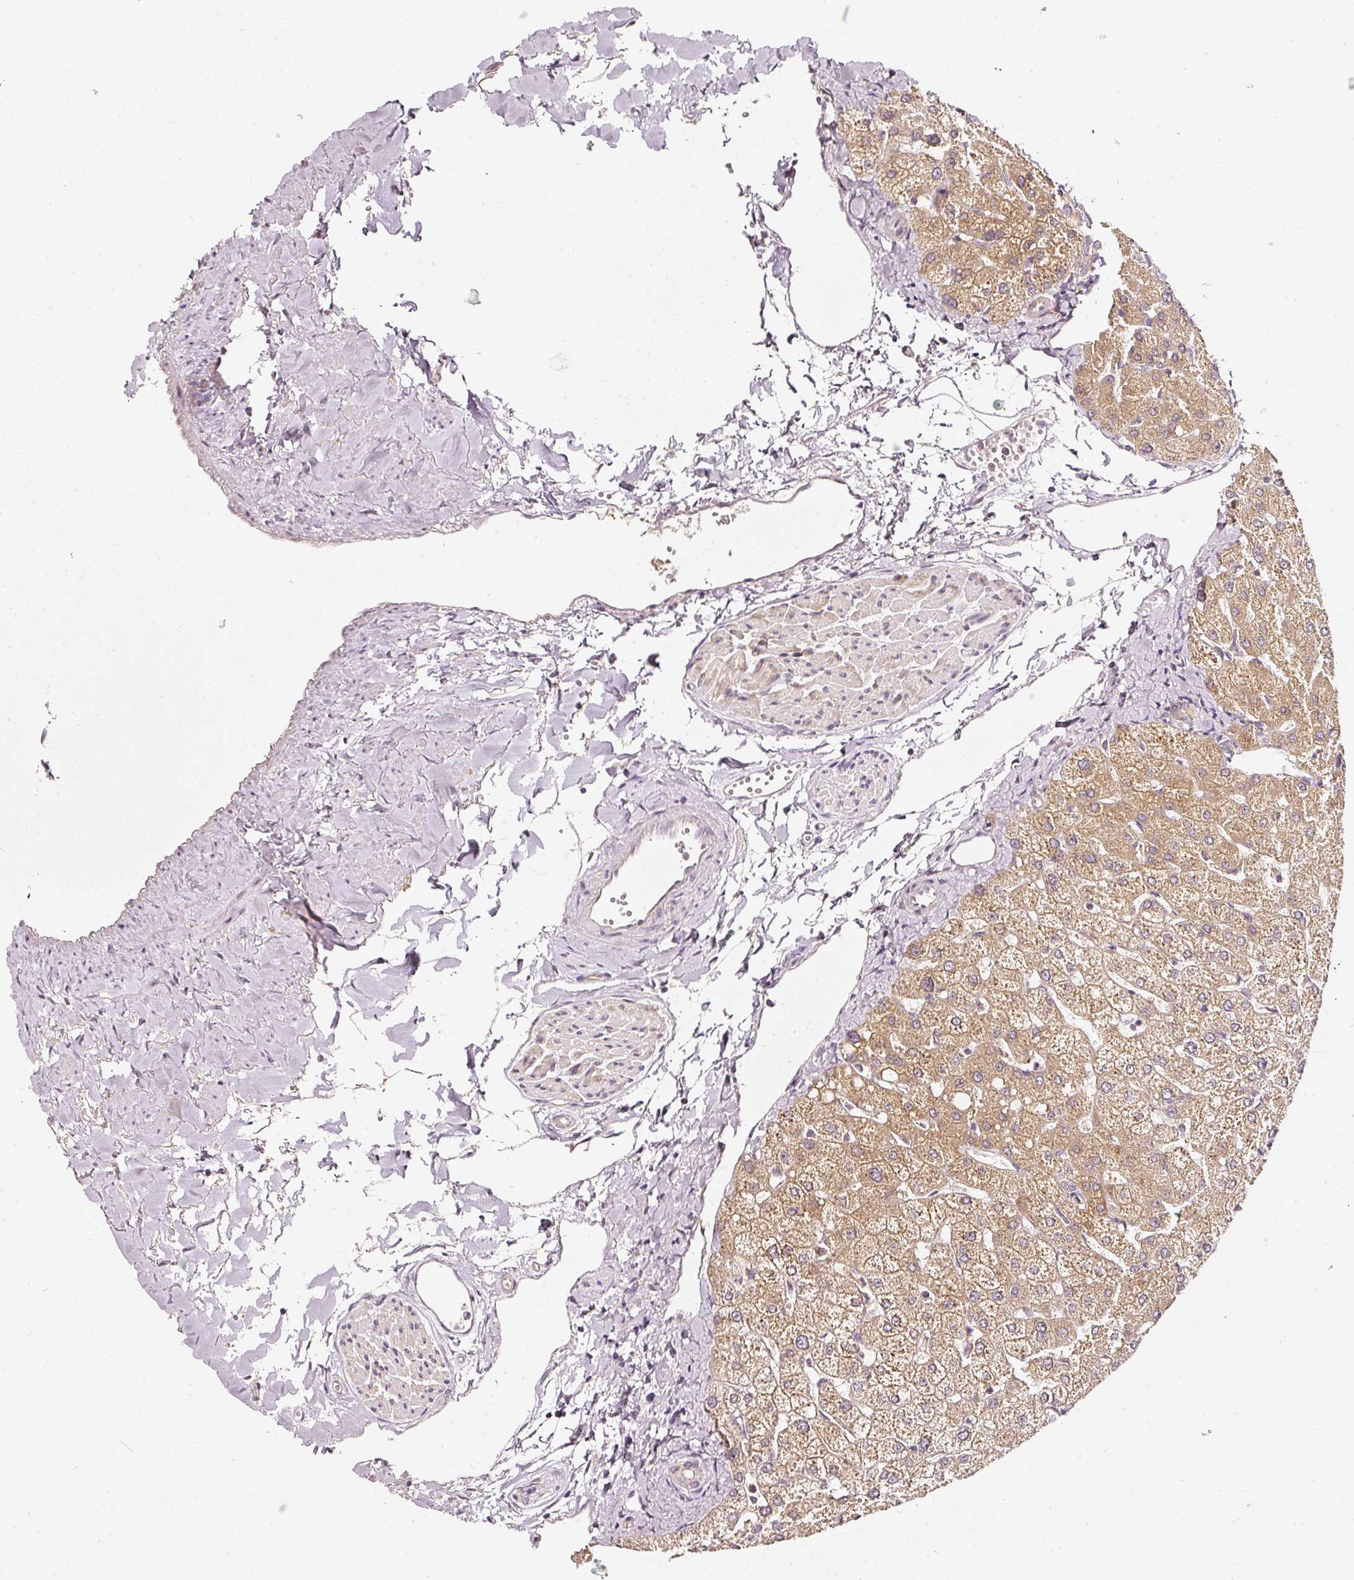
{"staining": {"intensity": "weak", "quantity": ">75%", "location": "cytoplasmic/membranous"}, "tissue": "liver", "cell_type": "Cholangiocytes", "image_type": "normal", "snomed": [{"axis": "morphology", "description": "Normal tissue, NOS"}, {"axis": "topography", "description": "Liver"}], "caption": "Brown immunohistochemical staining in benign liver shows weak cytoplasmic/membranous staining in about >75% of cholangiocytes. (Brightfield microscopy of DAB IHC at high magnification).", "gene": "ASMTL", "patient": {"sex": "female", "age": 54}}